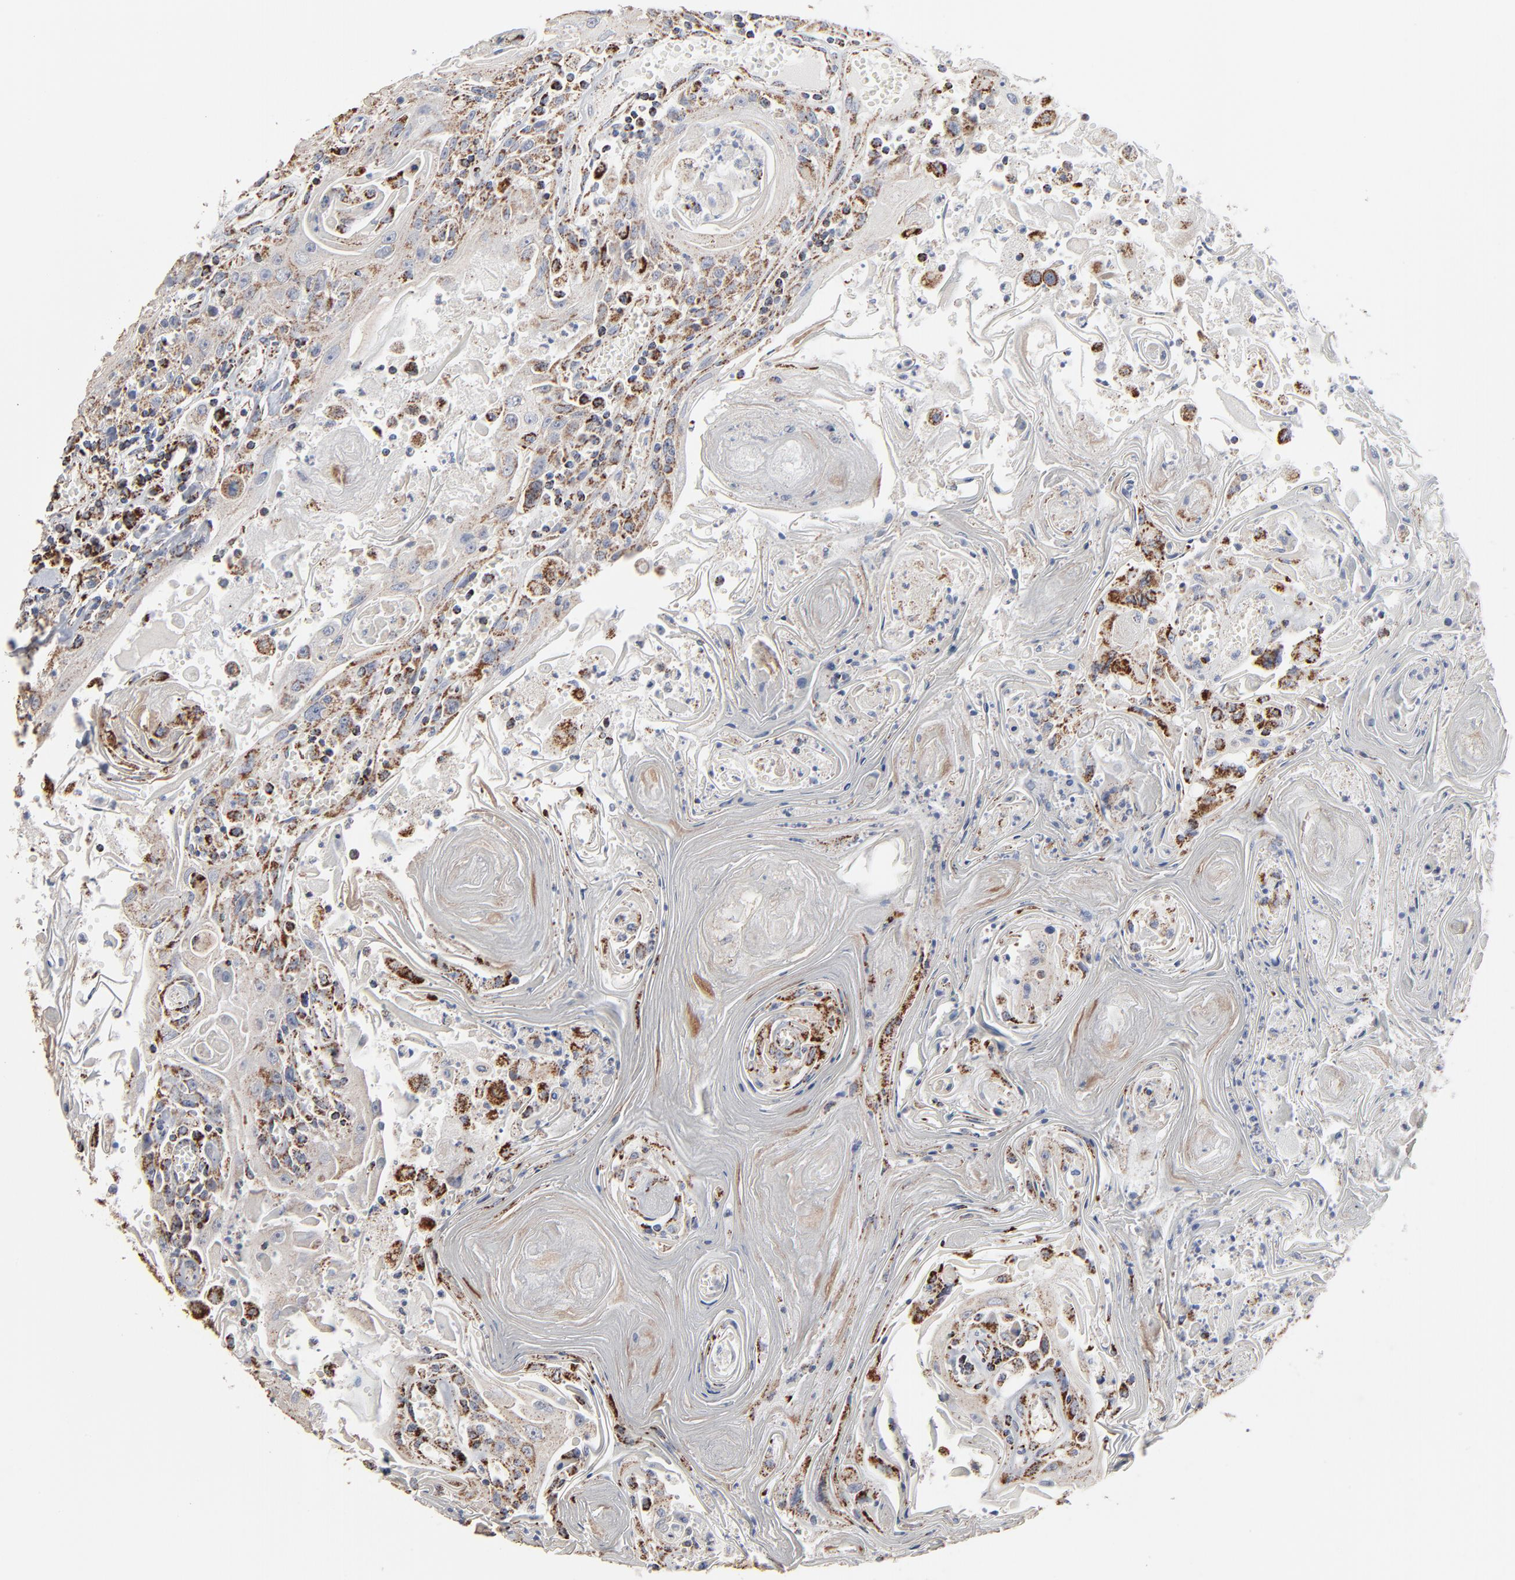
{"staining": {"intensity": "strong", "quantity": ">75%", "location": "cytoplasmic/membranous"}, "tissue": "head and neck cancer", "cell_type": "Tumor cells", "image_type": "cancer", "snomed": [{"axis": "morphology", "description": "Squamous cell carcinoma, NOS"}, {"axis": "topography", "description": "Oral tissue"}, {"axis": "topography", "description": "Head-Neck"}], "caption": "Approximately >75% of tumor cells in head and neck cancer show strong cytoplasmic/membranous protein staining as visualized by brown immunohistochemical staining.", "gene": "UQCRC1", "patient": {"sex": "female", "age": 76}}